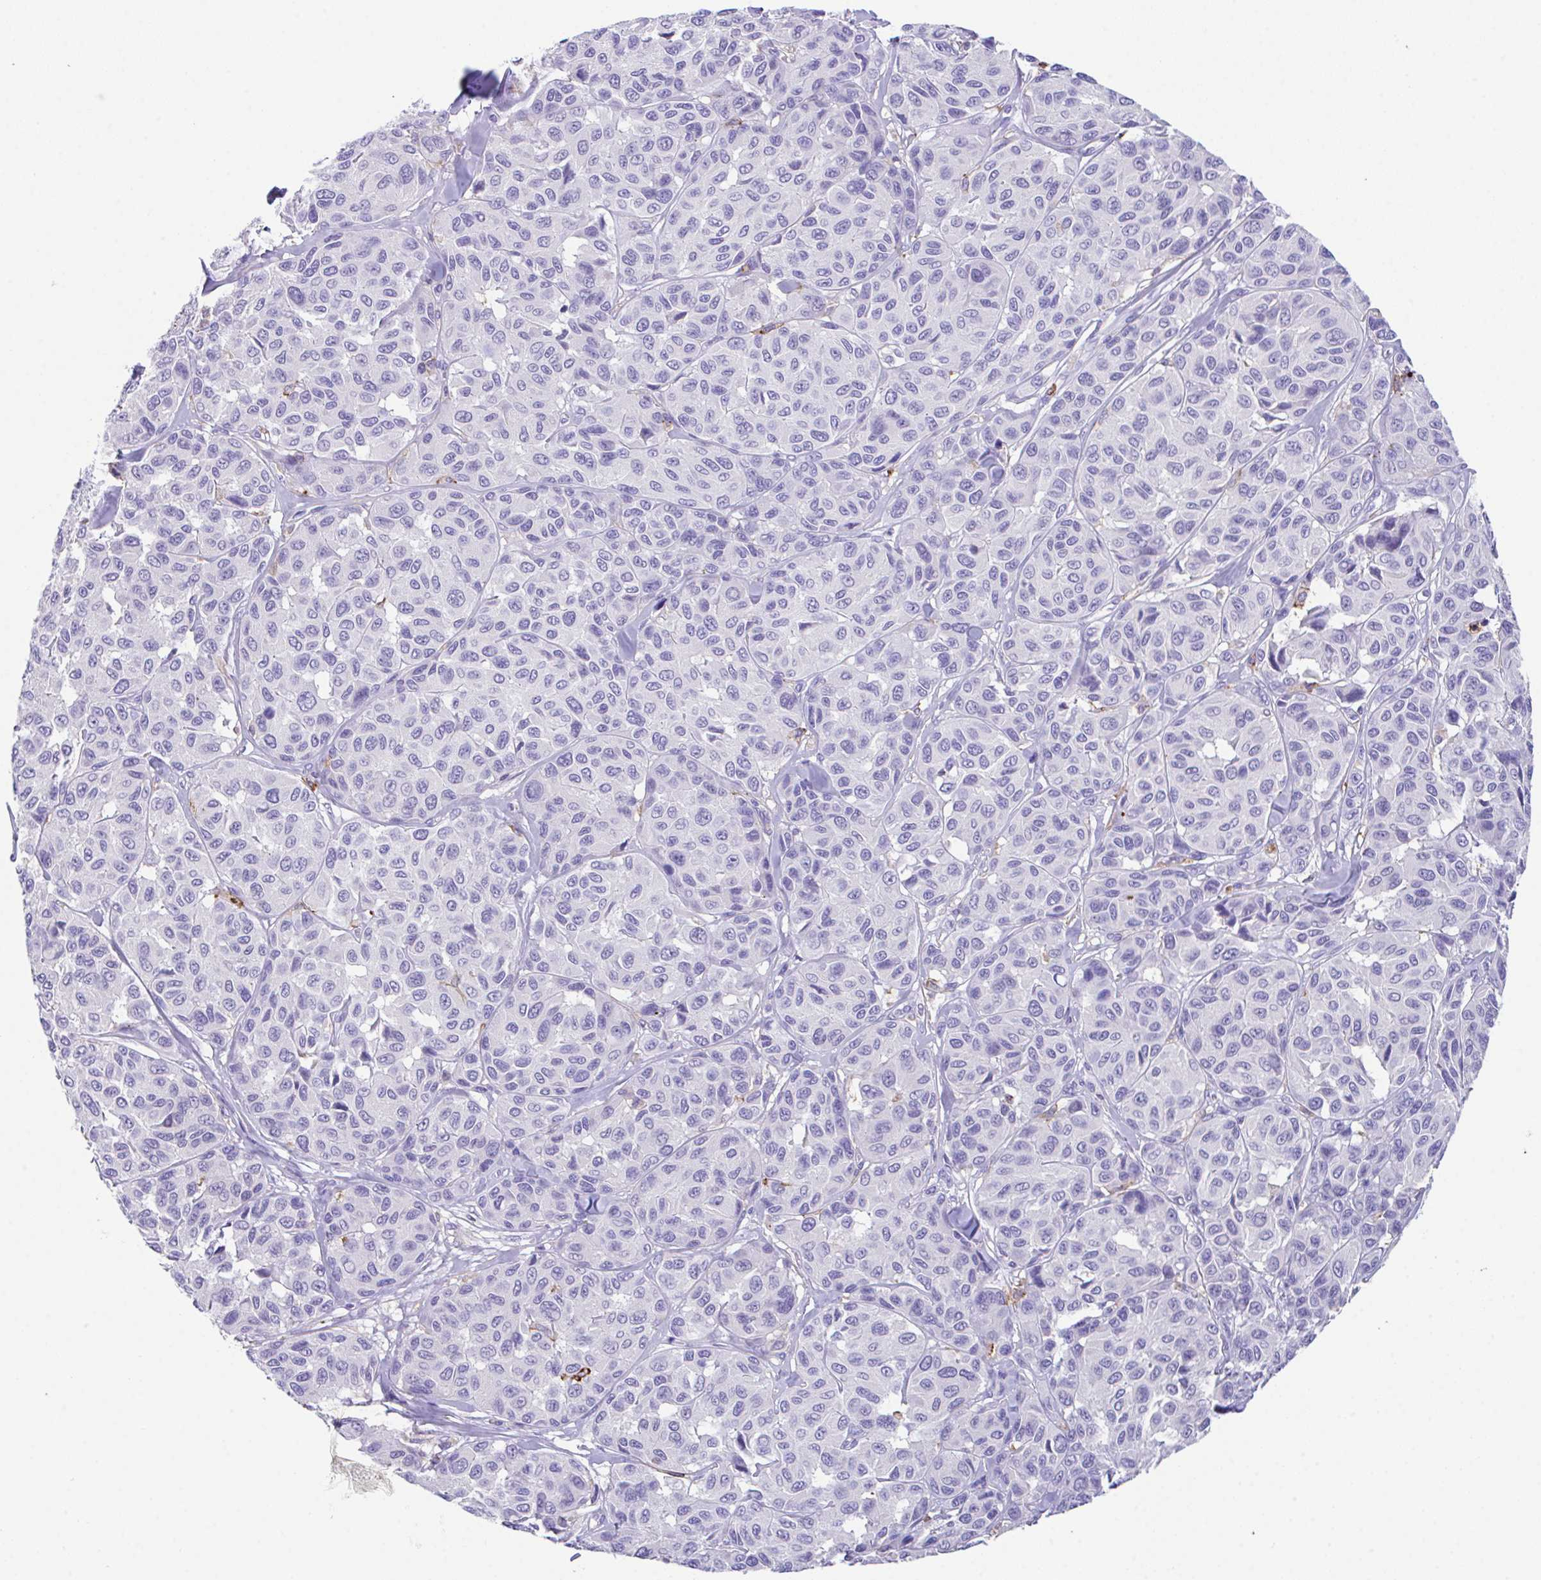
{"staining": {"intensity": "negative", "quantity": "none", "location": "none"}, "tissue": "melanoma", "cell_type": "Tumor cells", "image_type": "cancer", "snomed": [{"axis": "morphology", "description": "Malignant melanoma, NOS"}, {"axis": "topography", "description": "Skin"}], "caption": "DAB immunohistochemical staining of human melanoma displays no significant expression in tumor cells.", "gene": "HACD4", "patient": {"sex": "female", "age": 66}}